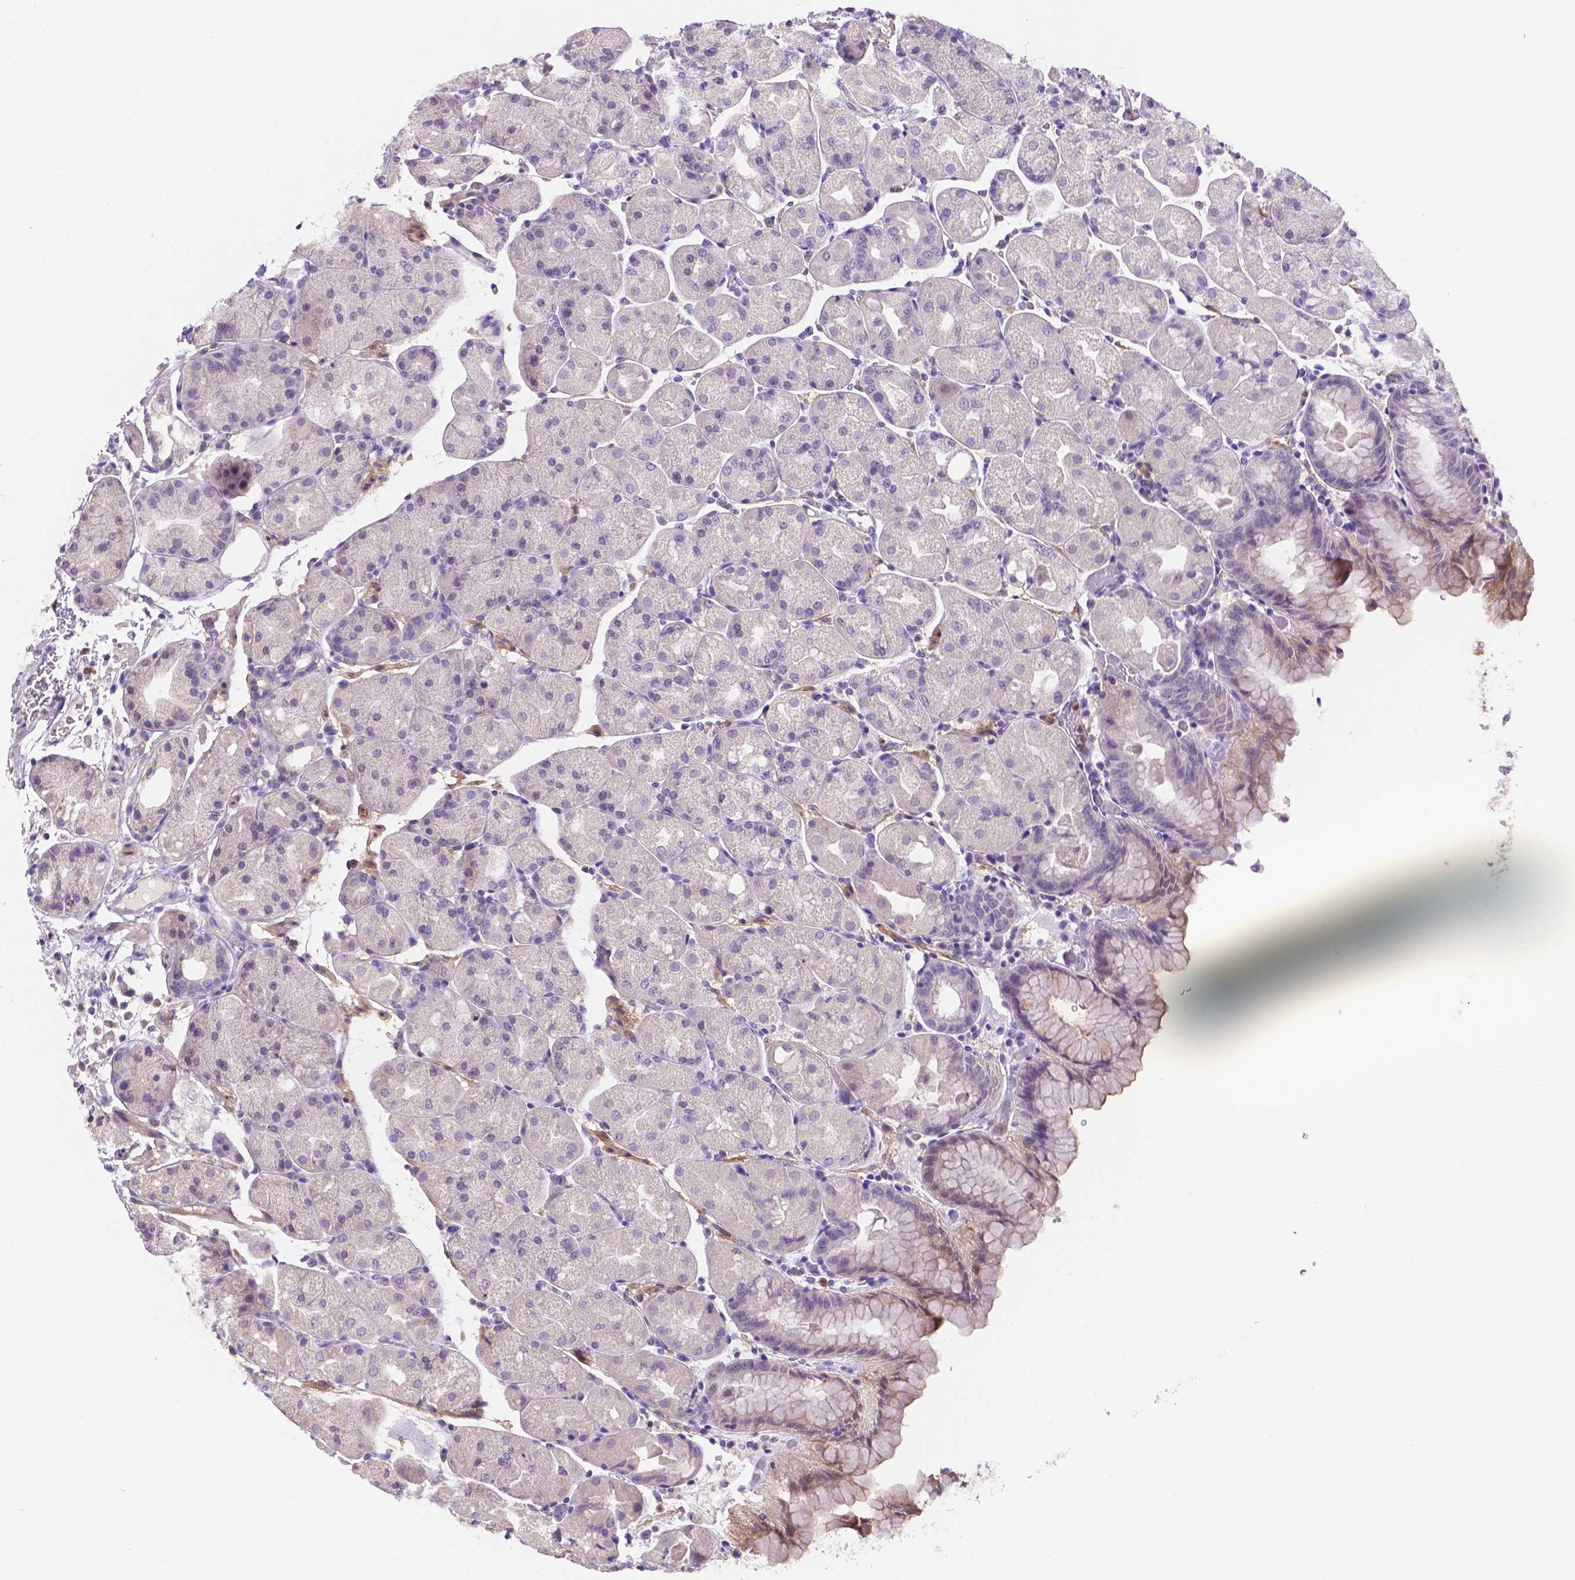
{"staining": {"intensity": "negative", "quantity": "none", "location": "none"}, "tissue": "stomach", "cell_type": "Glandular cells", "image_type": "normal", "snomed": [{"axis": "morphology", "description": "Normal tissue, NOS"}, {"axis": "topography", "description": "Stomach, upper"}, {"axis": "topography", "description": "Stomach"}, {"axis": "topography", "description": "Stomach, lower"}], "caption": "This is an IHC image of normal stomach. There is no staining in glandular cells.", "gene": "NXPE2", "patient": {"sex": "male", "age": 62}}